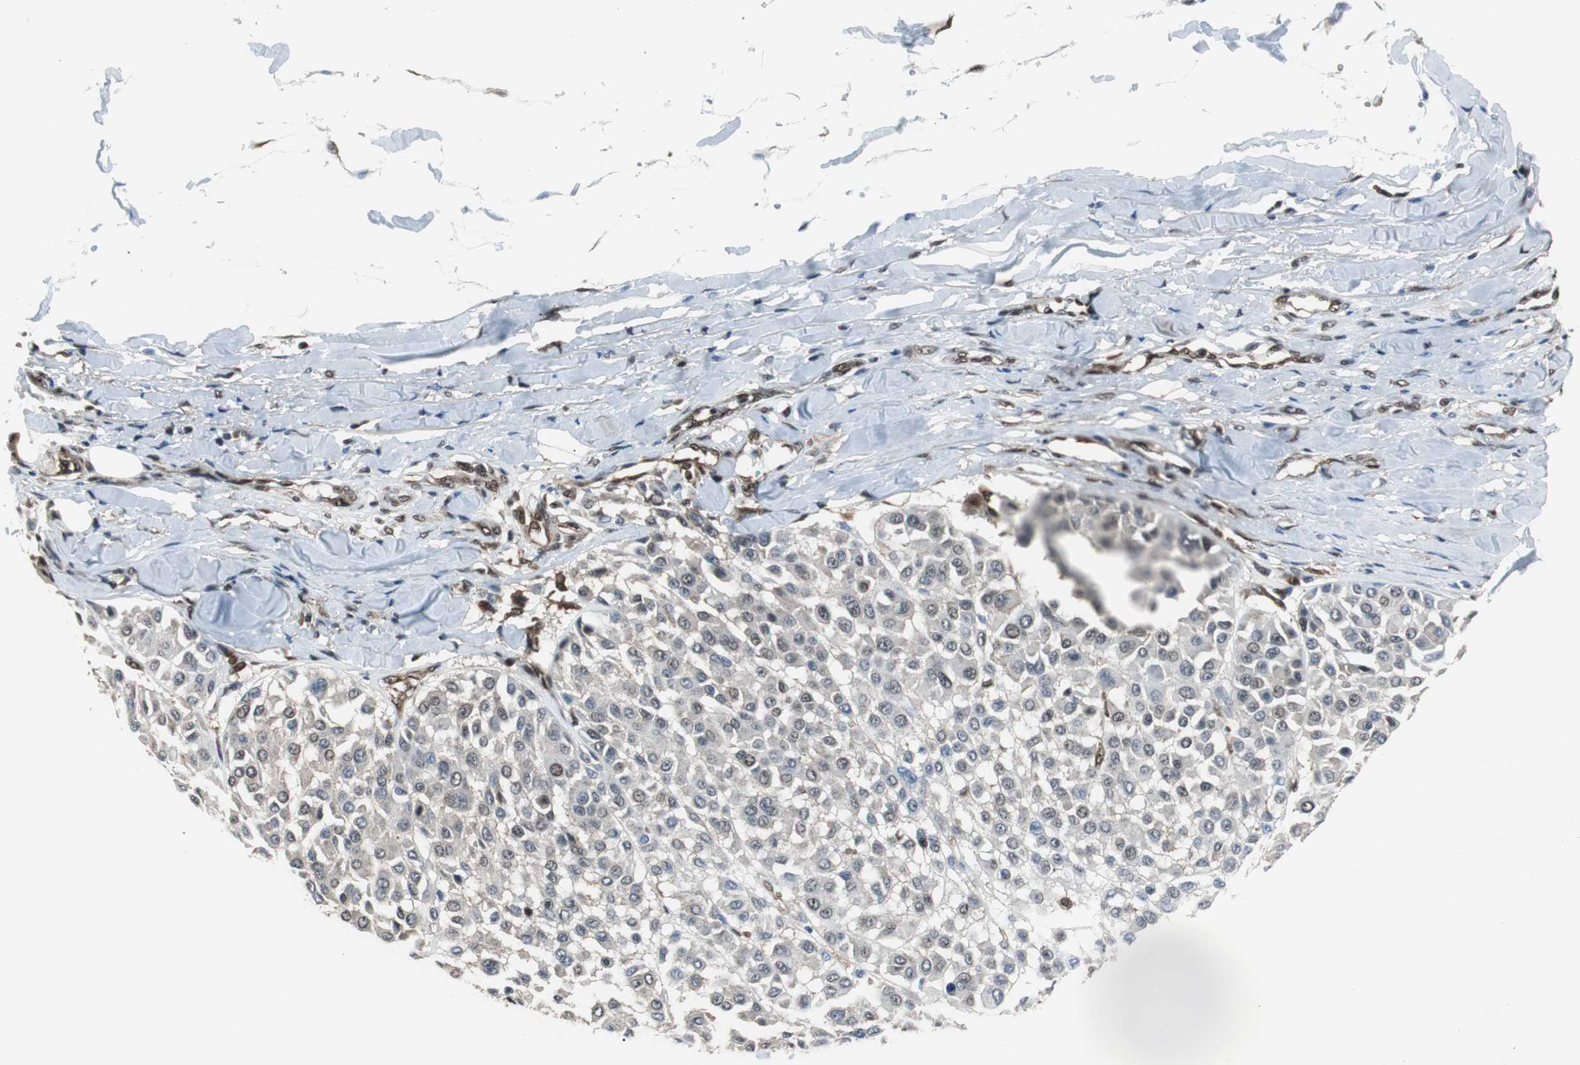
{"staining": {"intensity": "negative", "quantity": "none", "location": "none"}, "tissue": "melanoma", "cell_type": "Tumor cells", "image_type": "cancer", "snomed": [{"axis": "morphology", "description": "Malignant melanoma, Metastatic site"}, {"axis": "topography", "description": "Soft tissue"}], "caption": "This is an immunohistochemistry (IHC) photomicrograph of malignant melanoma (metastatic site). There is no expression in tumor cells.", "gene": "VCP", "patient": {"sex": "male", "age": 41}}